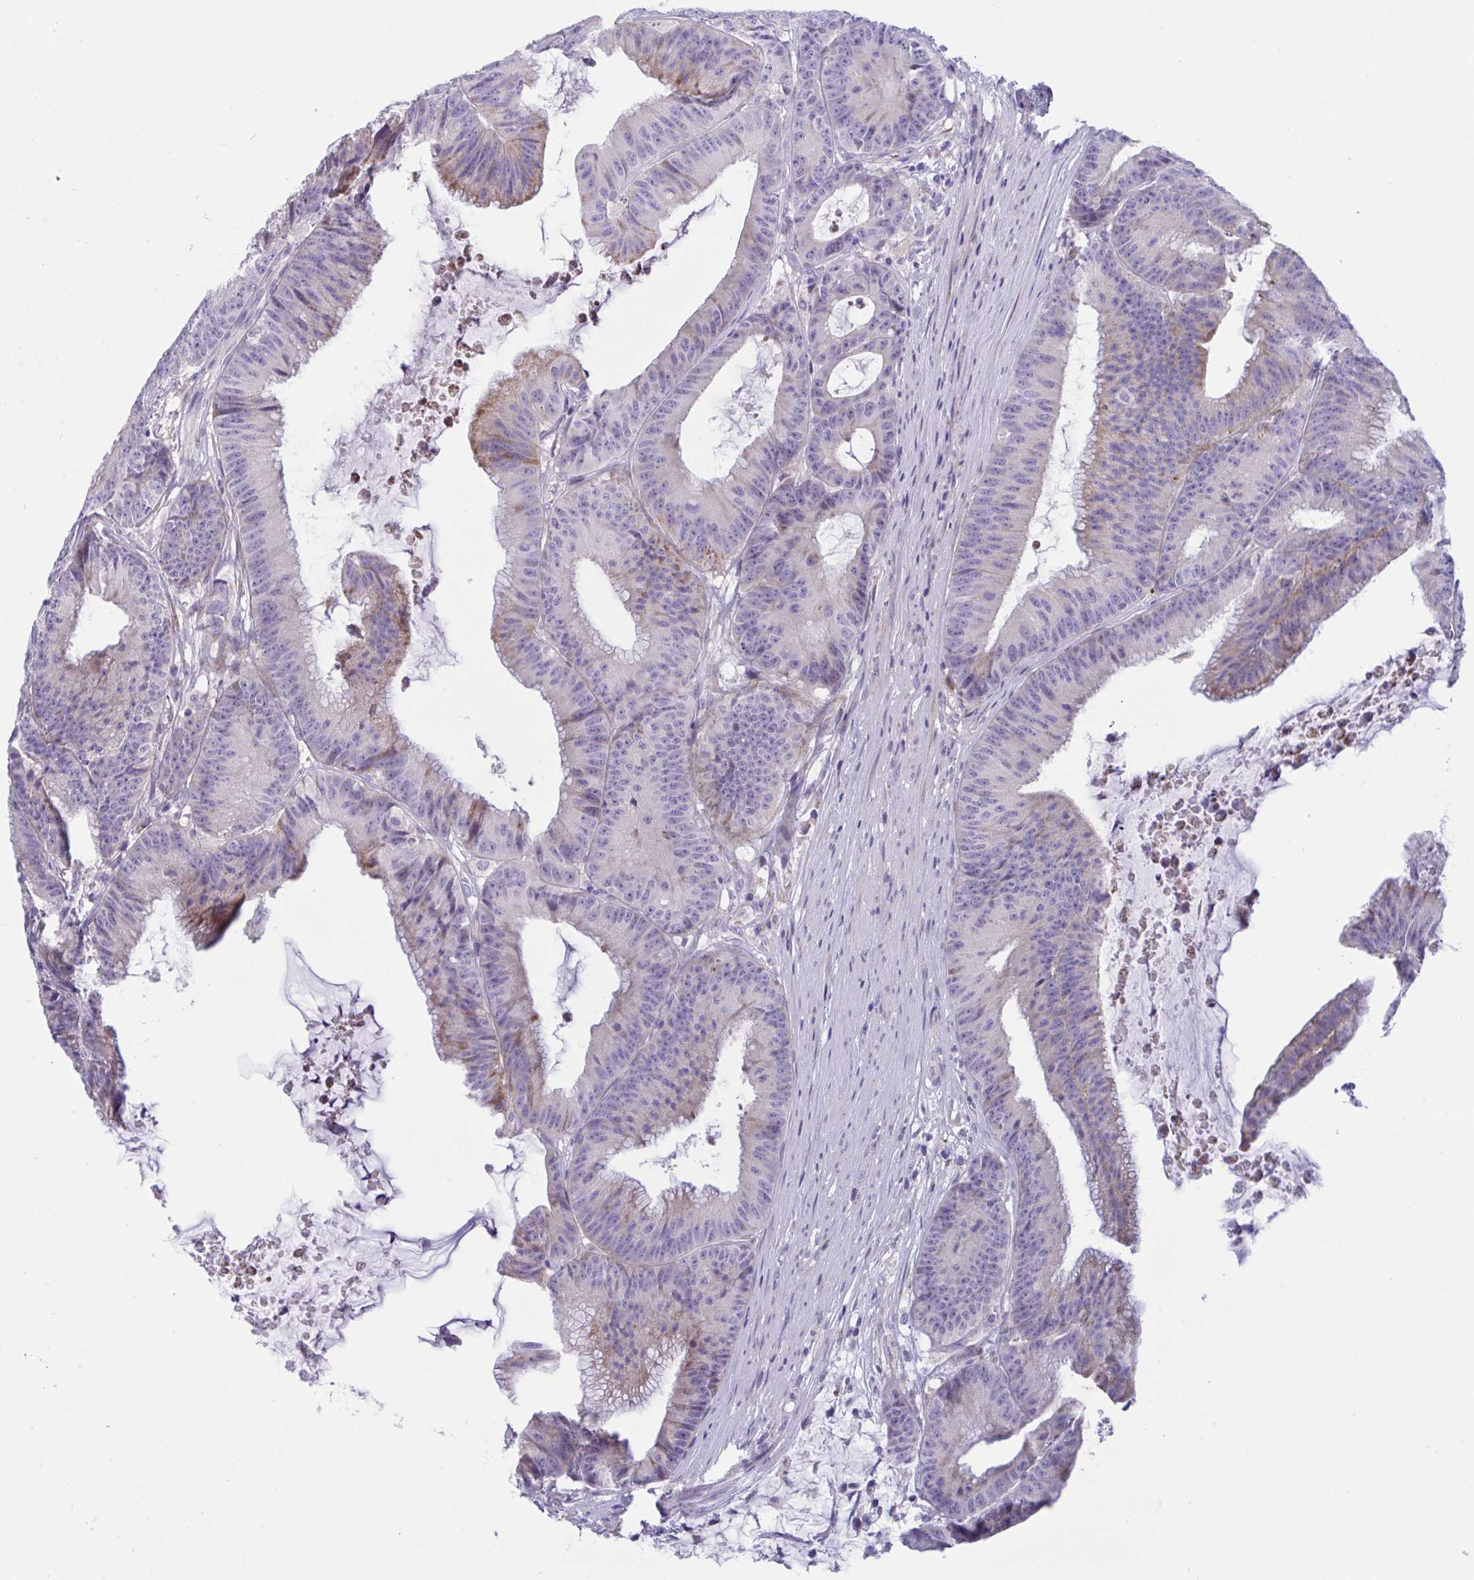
{"staining": {"intensity": "weak", "quantity": "<25%", "location": "cytoplasmic/membranous"}, "tissue": "colorectal cancer", "cell_type": "Tumor cells", "image_type": "cancer", "snomed": [{"axis": "morphology", "description": "Adenocarcinoma, NOS"}, {"axis": "topography", "description": "Colon"}], "caption": "Colorectal cancer (adenocarcinoma) was stained to show a protein in brown. There is no significant staining in tumor cells.", "gene": "DTX3", "patient": {"sex": "female", "age": 78}}